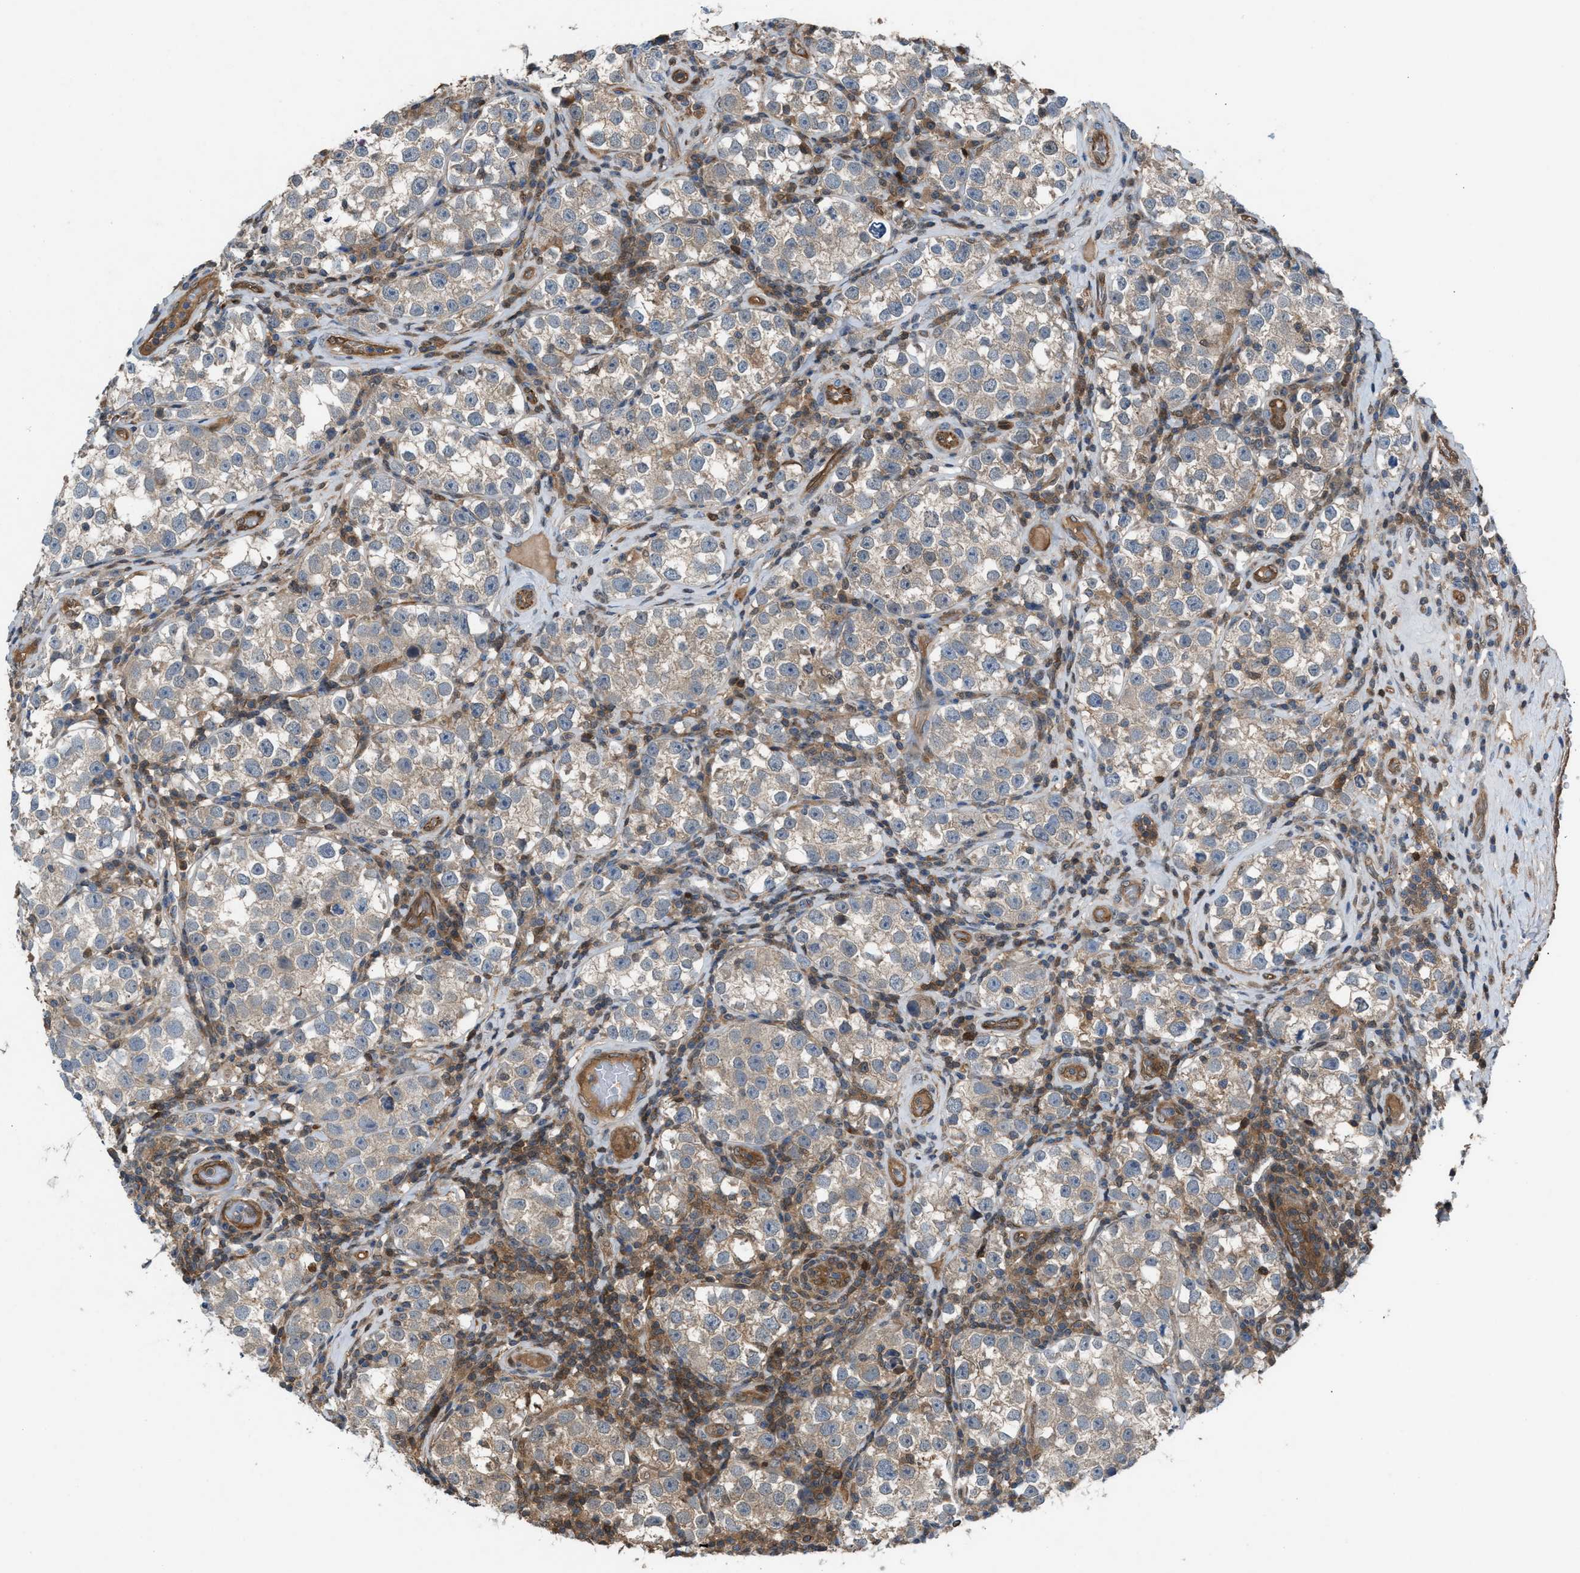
{"staining": {"intensity": "weak", "quantity": "<25%", "location": "cytoplasmic/membranous"}, "tissue": "testis cancer", "cell_type": "Tumor cells", "image_type": "cancer", "snomed": [{"axis": "morphology", "description": "Normal tissue, NOS"}, {"axis": "morphology", "description": "Seminoma, NOS"}, {"axis": "topography", "description": "Testis"}], "caption": "Human seminoma (testis) stained for a protein using immunohistochemistry (IHC) displays no positivity in tumor cells.", "gene": "TPK1", "patient": {"sex": "male", "age": 43}}